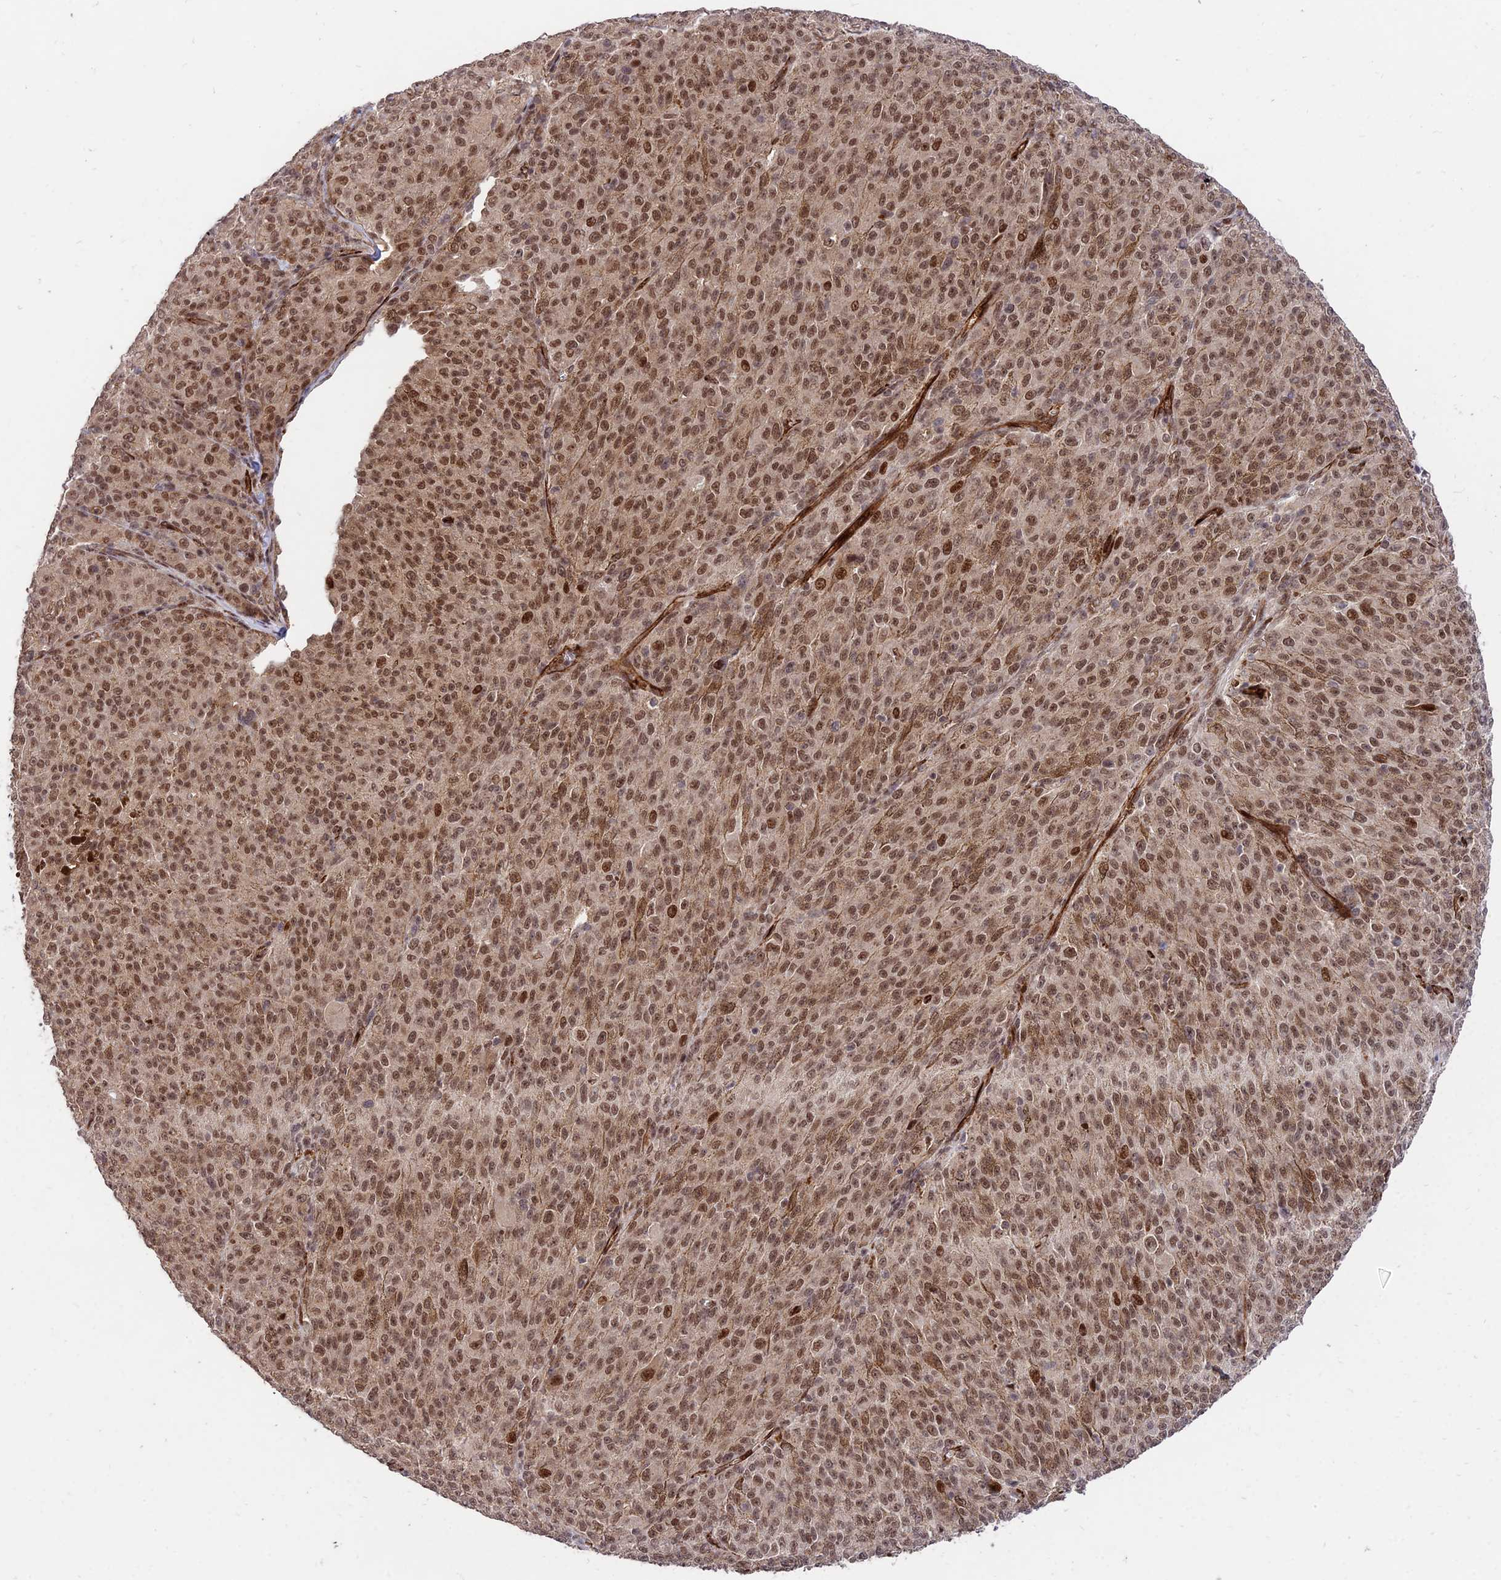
{"staining": {"intensity": "moderate", "quantity": ">75%", "location": "nuclear"}, "tissue": "melanoma", "cell_type": "Tumor cells", "image_type": "cancer", "snomed": [{"axis": "morphology", "description": "Malignant melanoma, NOS"}, {"axis": "topography", "description": "Skin"}], "caption": "A photomicrograph of human malignant melanoma stained for a protein shows moderate nuclear brown staining in tumor cells. The staining was performed using DAB (3,3'-diaminobenzidine), with brown indicating positive protein expression. Nuclei are stained blue with hematoxylin.", "gene": "ZNF85", "patient": {"sex": "female", "age": 52}}